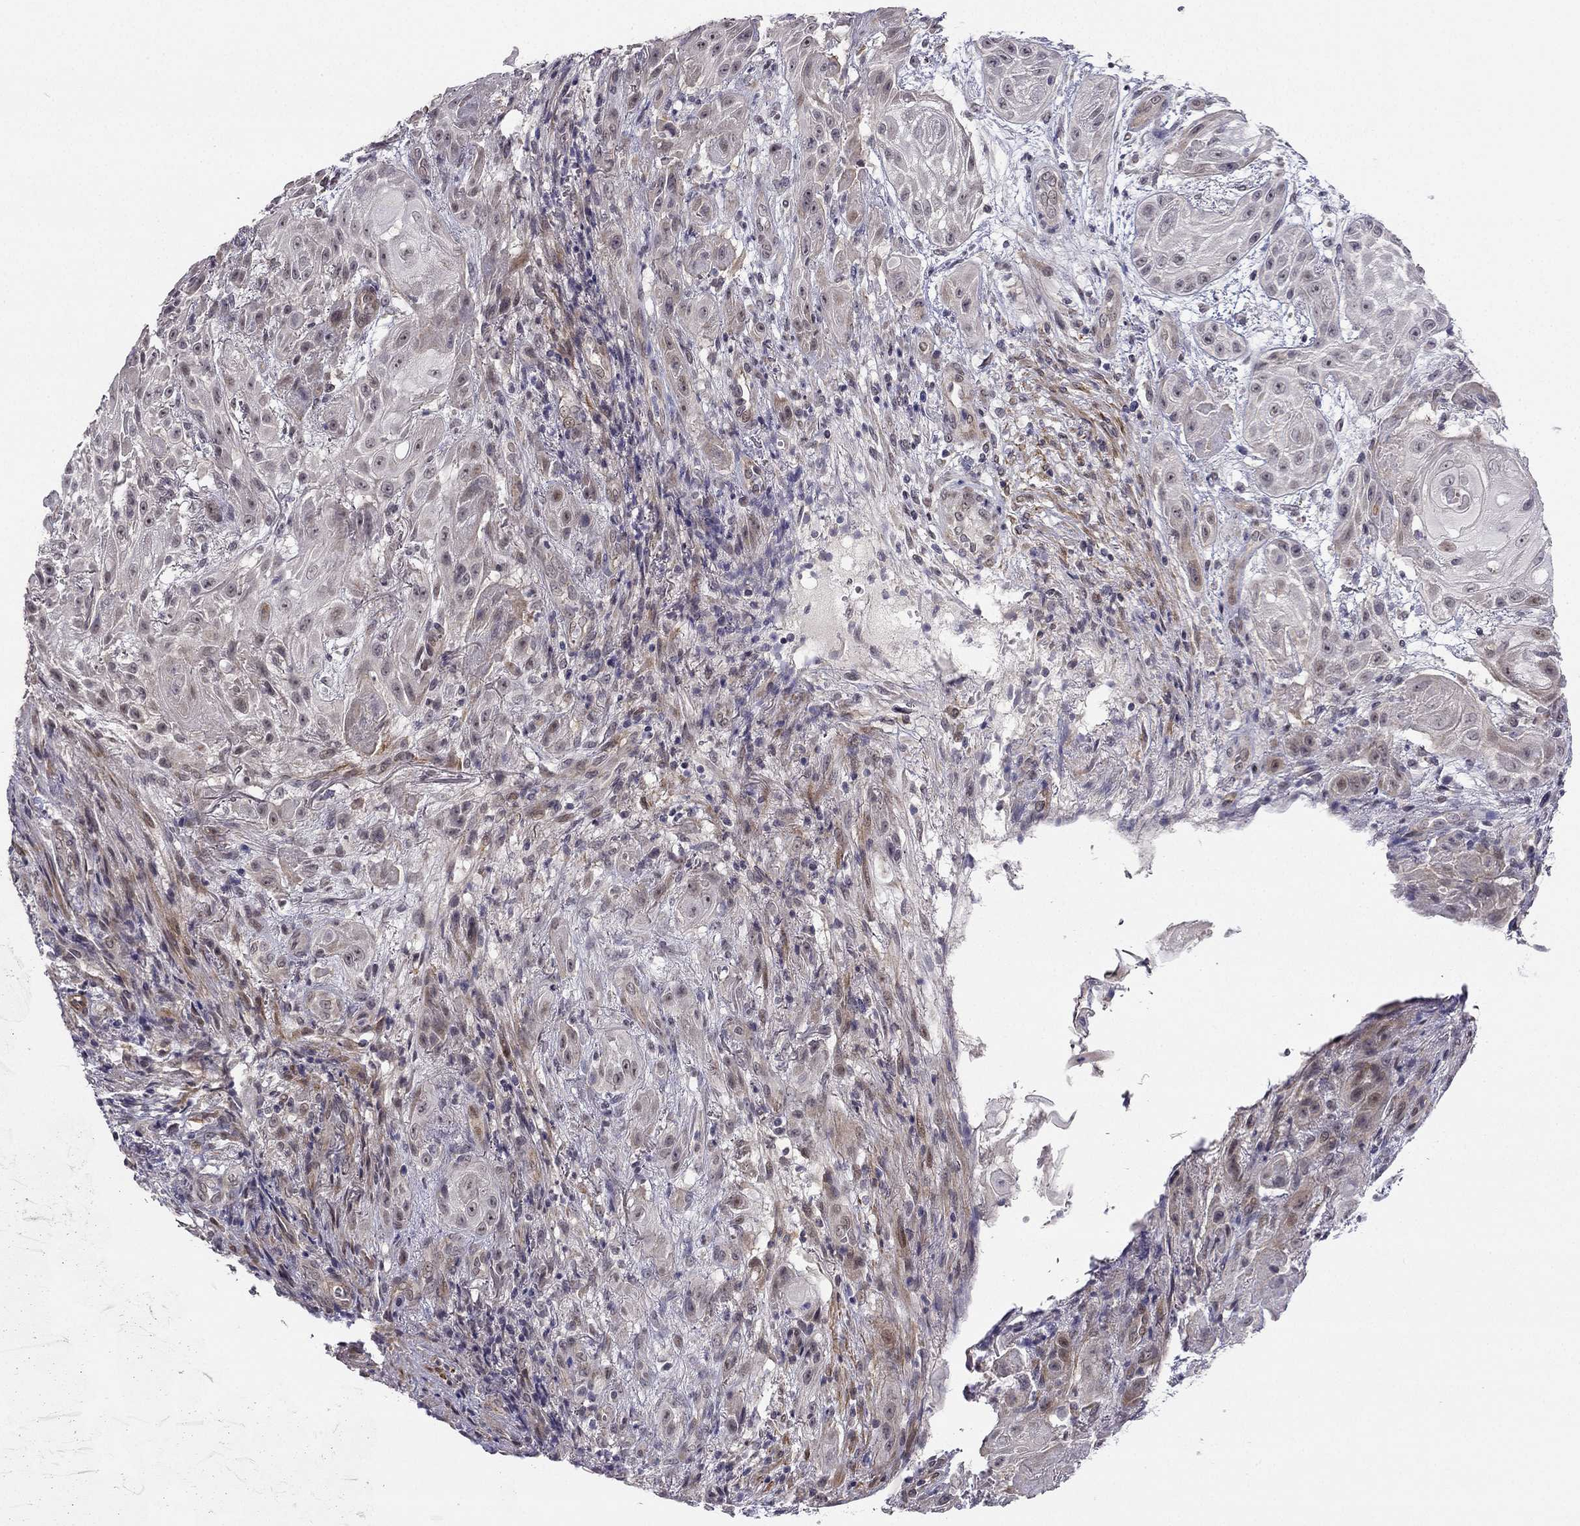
{"staining": {"intensity": "negative", "quantity": "none", "location": "none"}, "tissue": "skin cancer", "cell_type": "Tumor cells", "image_type": "cancer", "snomed": [{"axis": "morphology", "description": "Squamous cell carcinoma, NOS"}, {"axis": "topography", "description": "Skin"}], "caption": "Skin squamous cell carcinoma stained for a protein using IHC shows no expression tumor cells.", "gene": "CHST8", "patient": {"sex": "male", "age": 62}}